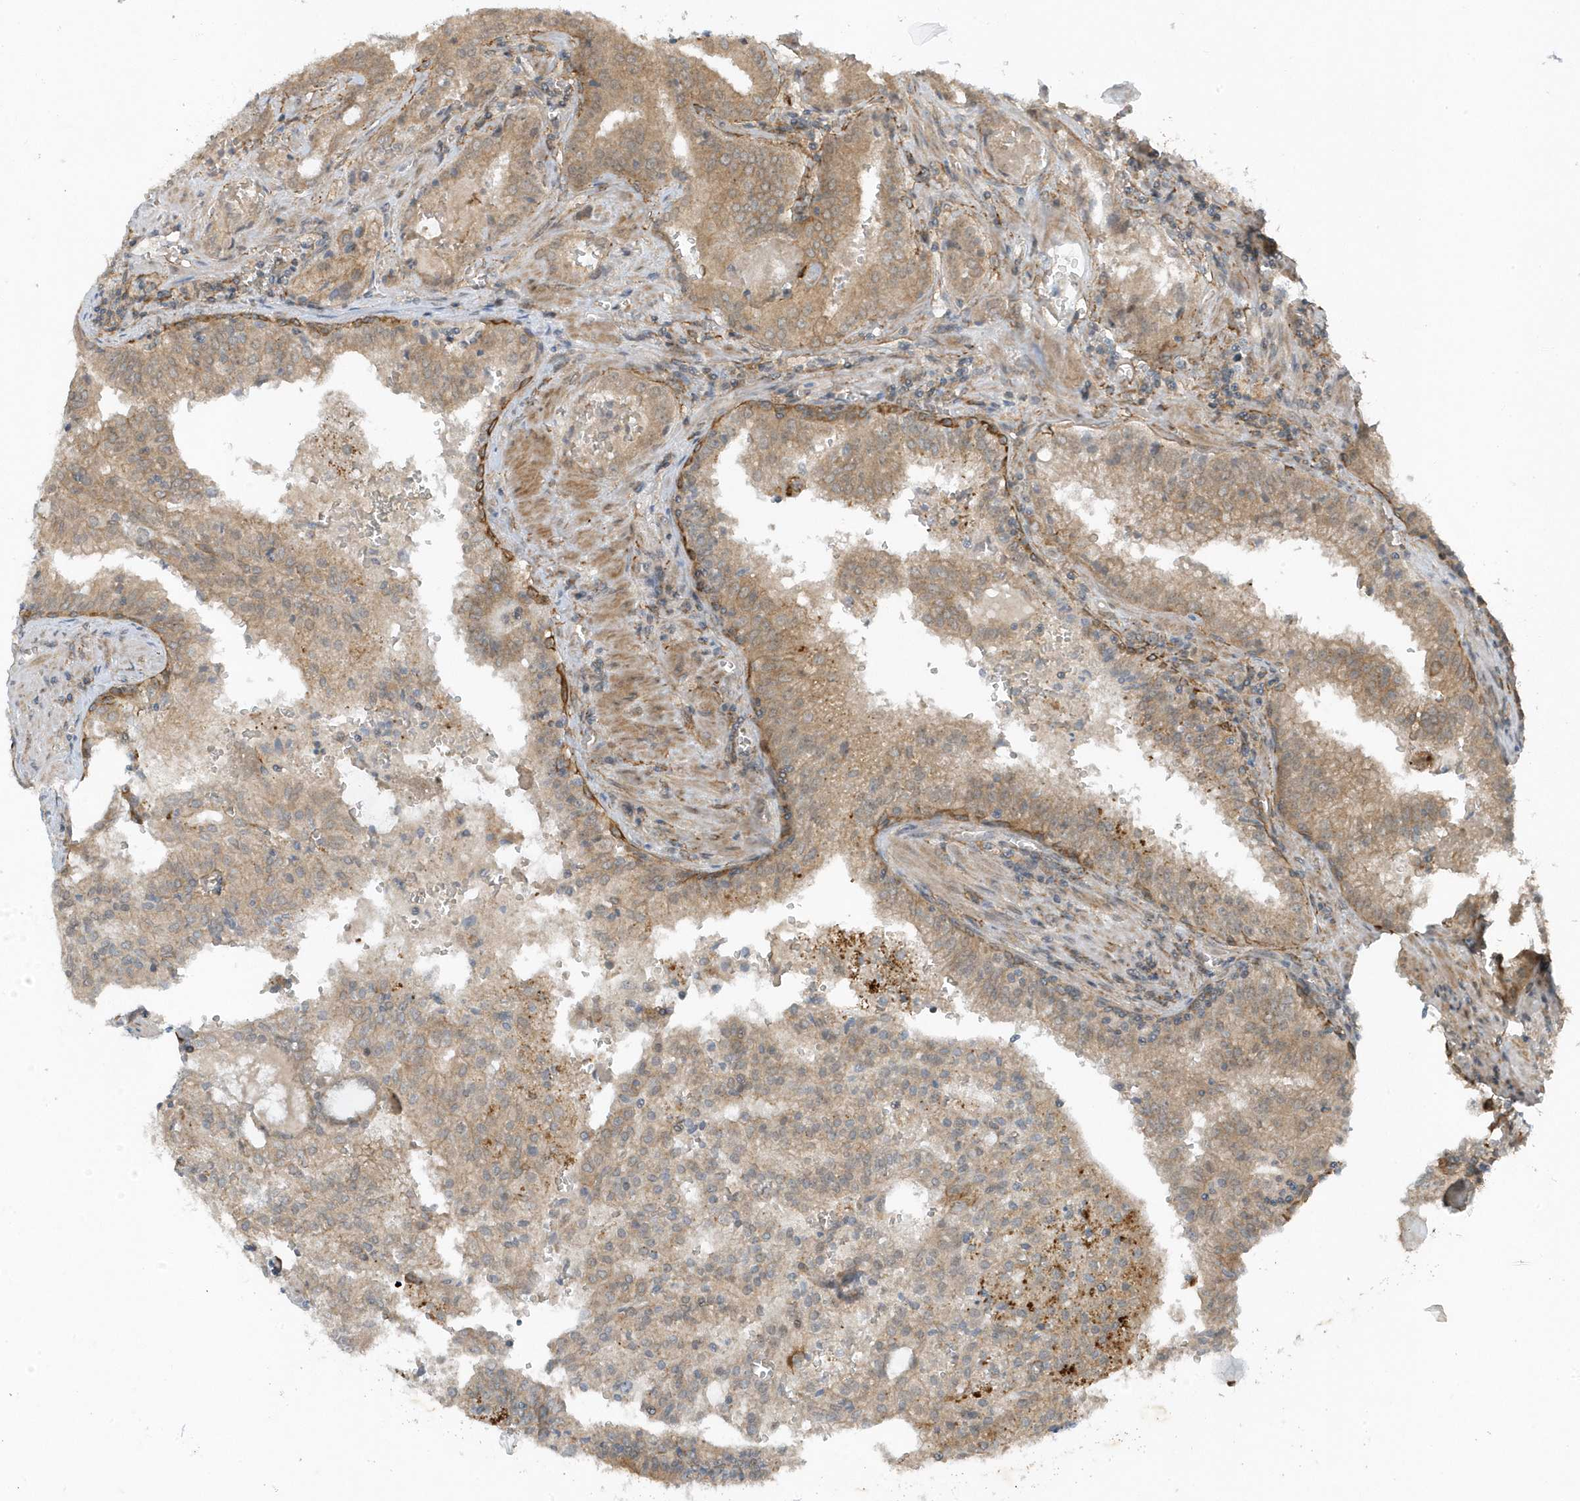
{"staining": {"intensity": "weak", "quantity": ">75%", "location": "cytoplasmic/membranous"}, "tissue": "prostate cancer", "cell_type": "Tumor cells", "image_type": "cancer", "snomed": [{"axis": "morphology", "description": "Adenocarcinoma, High grade"}, {"axis": "topography", "description": "Prostate"}], "caption": "Adenocarcinoma (high-grade) (prostate) was stained to show a protein in brown. There is low levels of weak cytoplasmic/membranous expression in about >75% of tumor cells.", "gene": "PARD3B", "patient": {"sex": "male", "age": 68}}